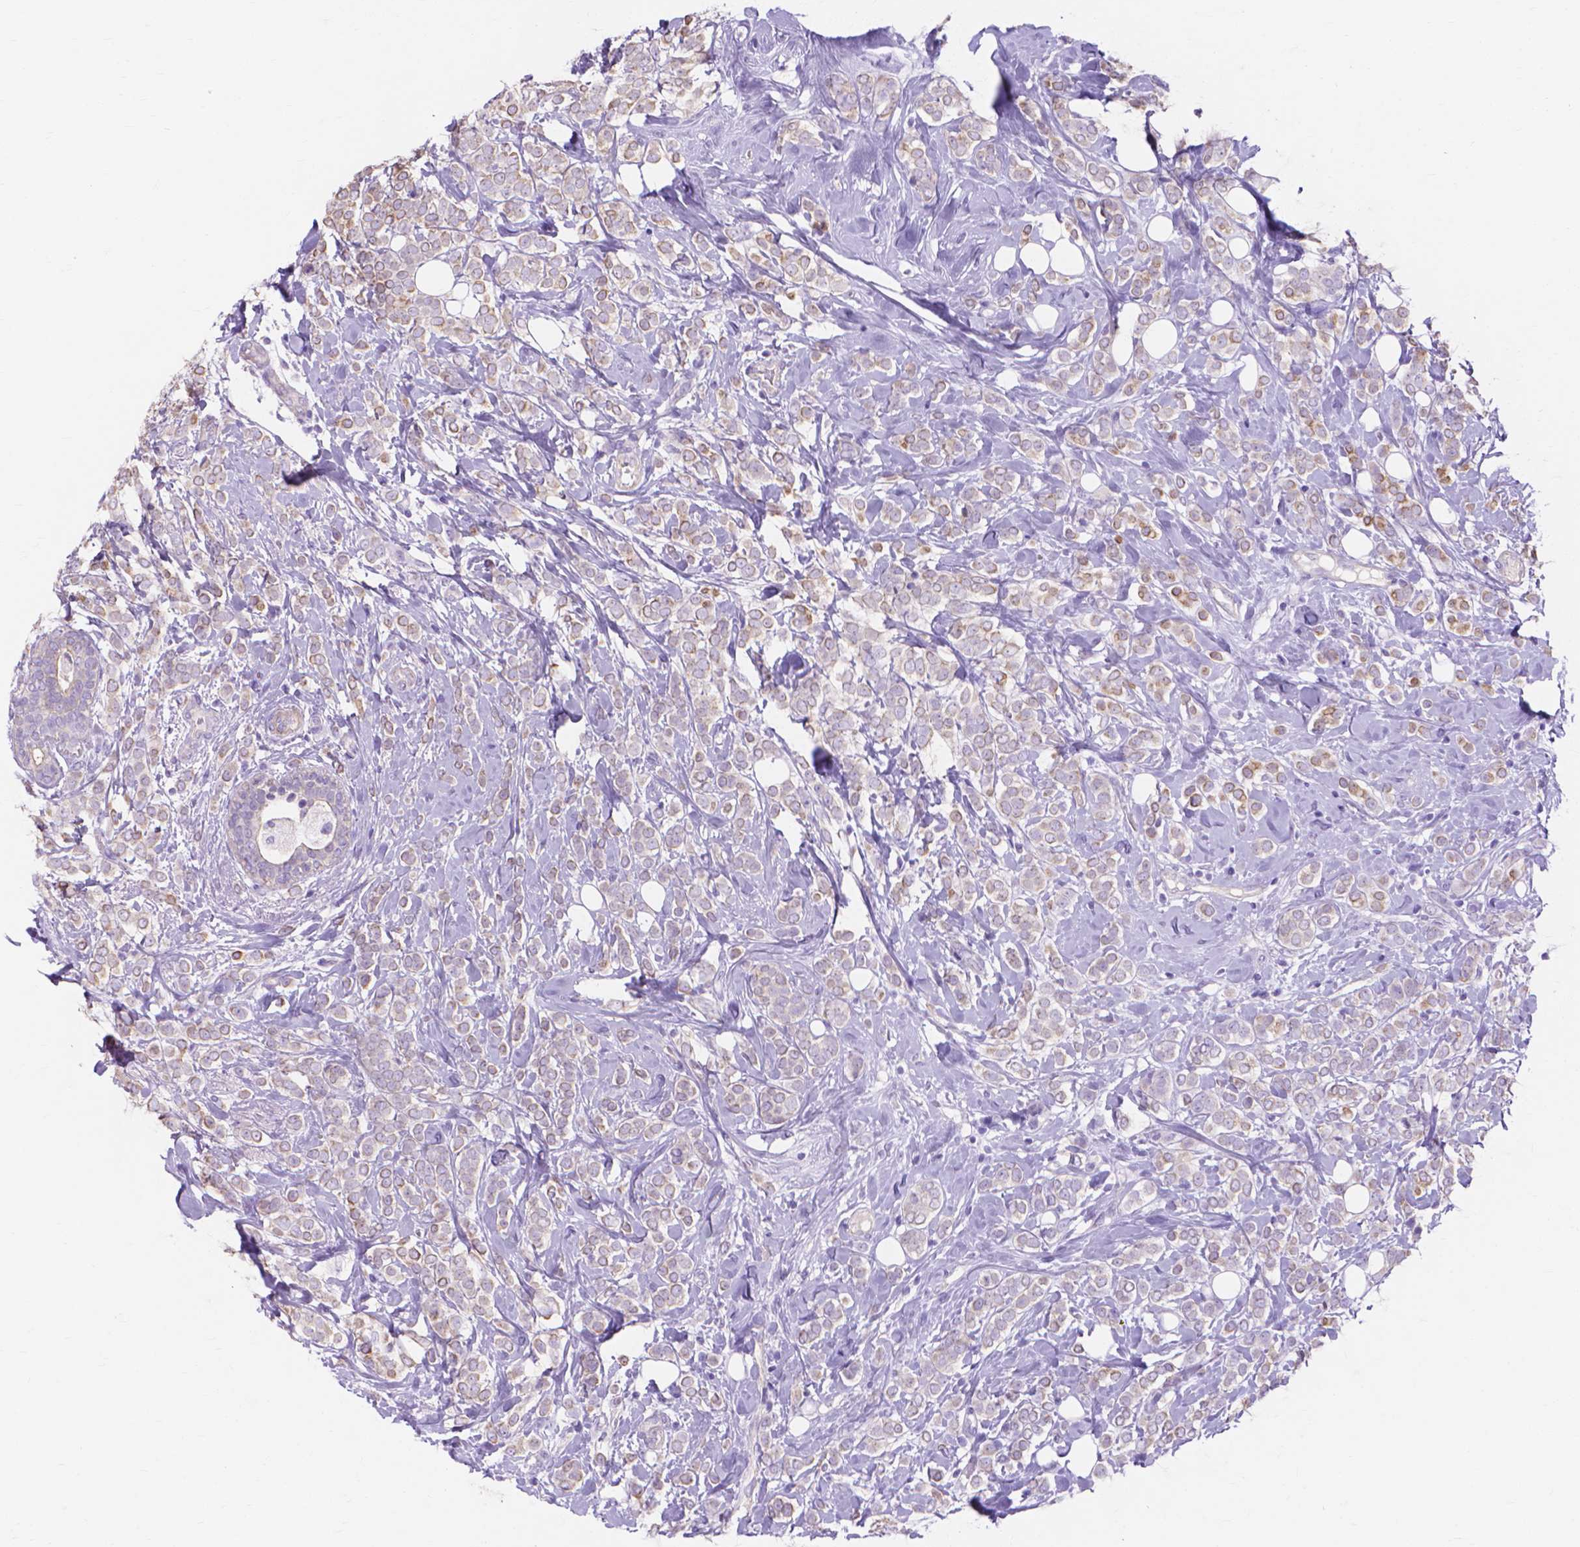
{"staining": {"intensity": "negative", "quantity": "none", "location": "none"}, "tissue": "breast cancer", "cell_type": "Tumor cells", "image_type": "cancer", "snomed": [{"axis": "morphology", "description": "Lobular carcinoma"}, {"axis": "topography", "description": "Breast"}], "caption": "Tumor cells are negative for protein expression in human breast cancer.", "gene": "MBLAC1", "patient": {"sex": "female", "age": 49}}